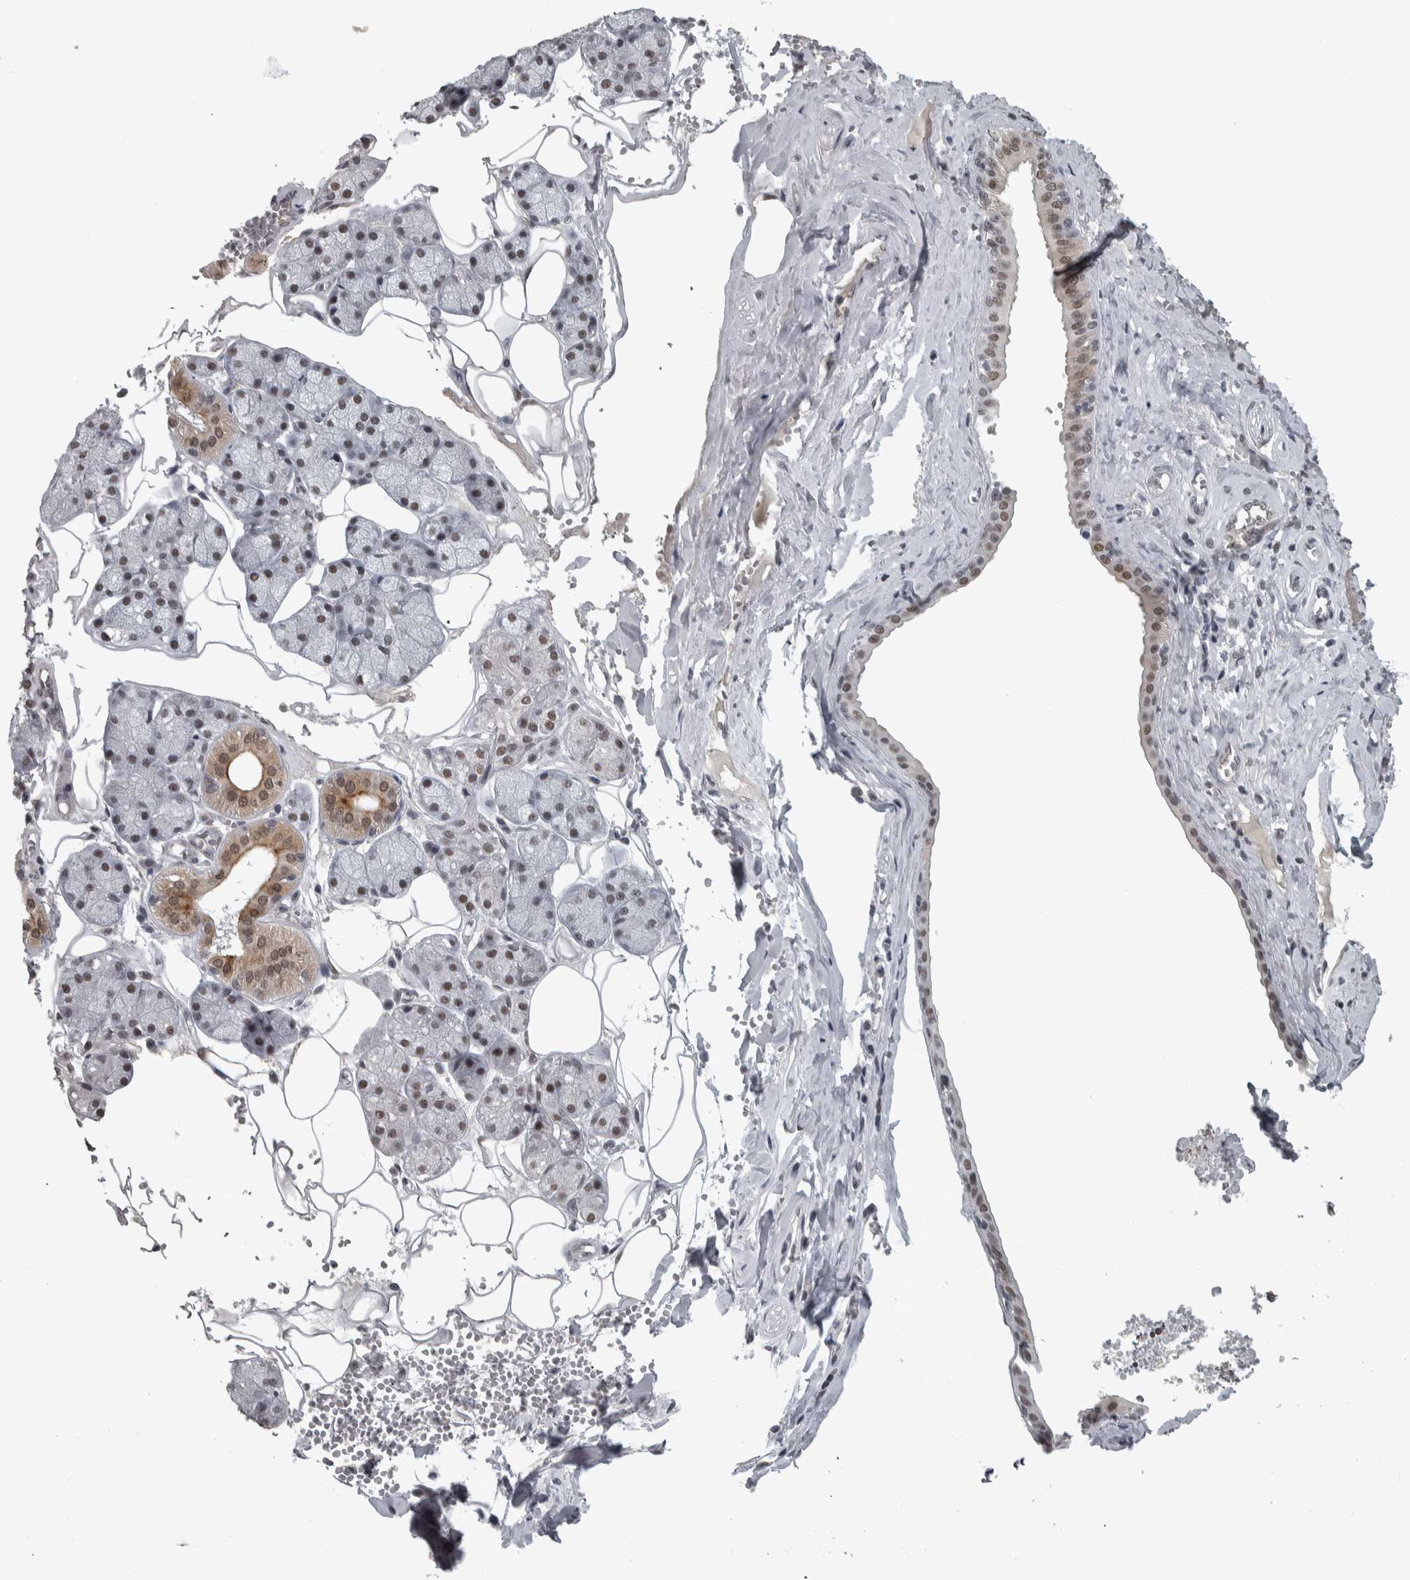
{"staining": {"intensity": "moderate", "quantity": ">75%", "location": "cytoplasmic/membranous,nuclear"}, "tissue": "salivary gland", "cell_type": "Glandular cells", "image_type": "normal", "snomed": [{"axis": "morphology", "description": "Normal tissue, NOS"}, {"axis": "topography", "description": "Salivary gland"}], "caption": "Benign salivary gland was stained to show a protein in brown. There is medium levels of moderate cytoplasmic/membranous,nuclear staining in about >75% of glandular cells. Nuclei are stained in blue.", "gene": "DDX42", "patient": {"sex": "male", "age": 62}}